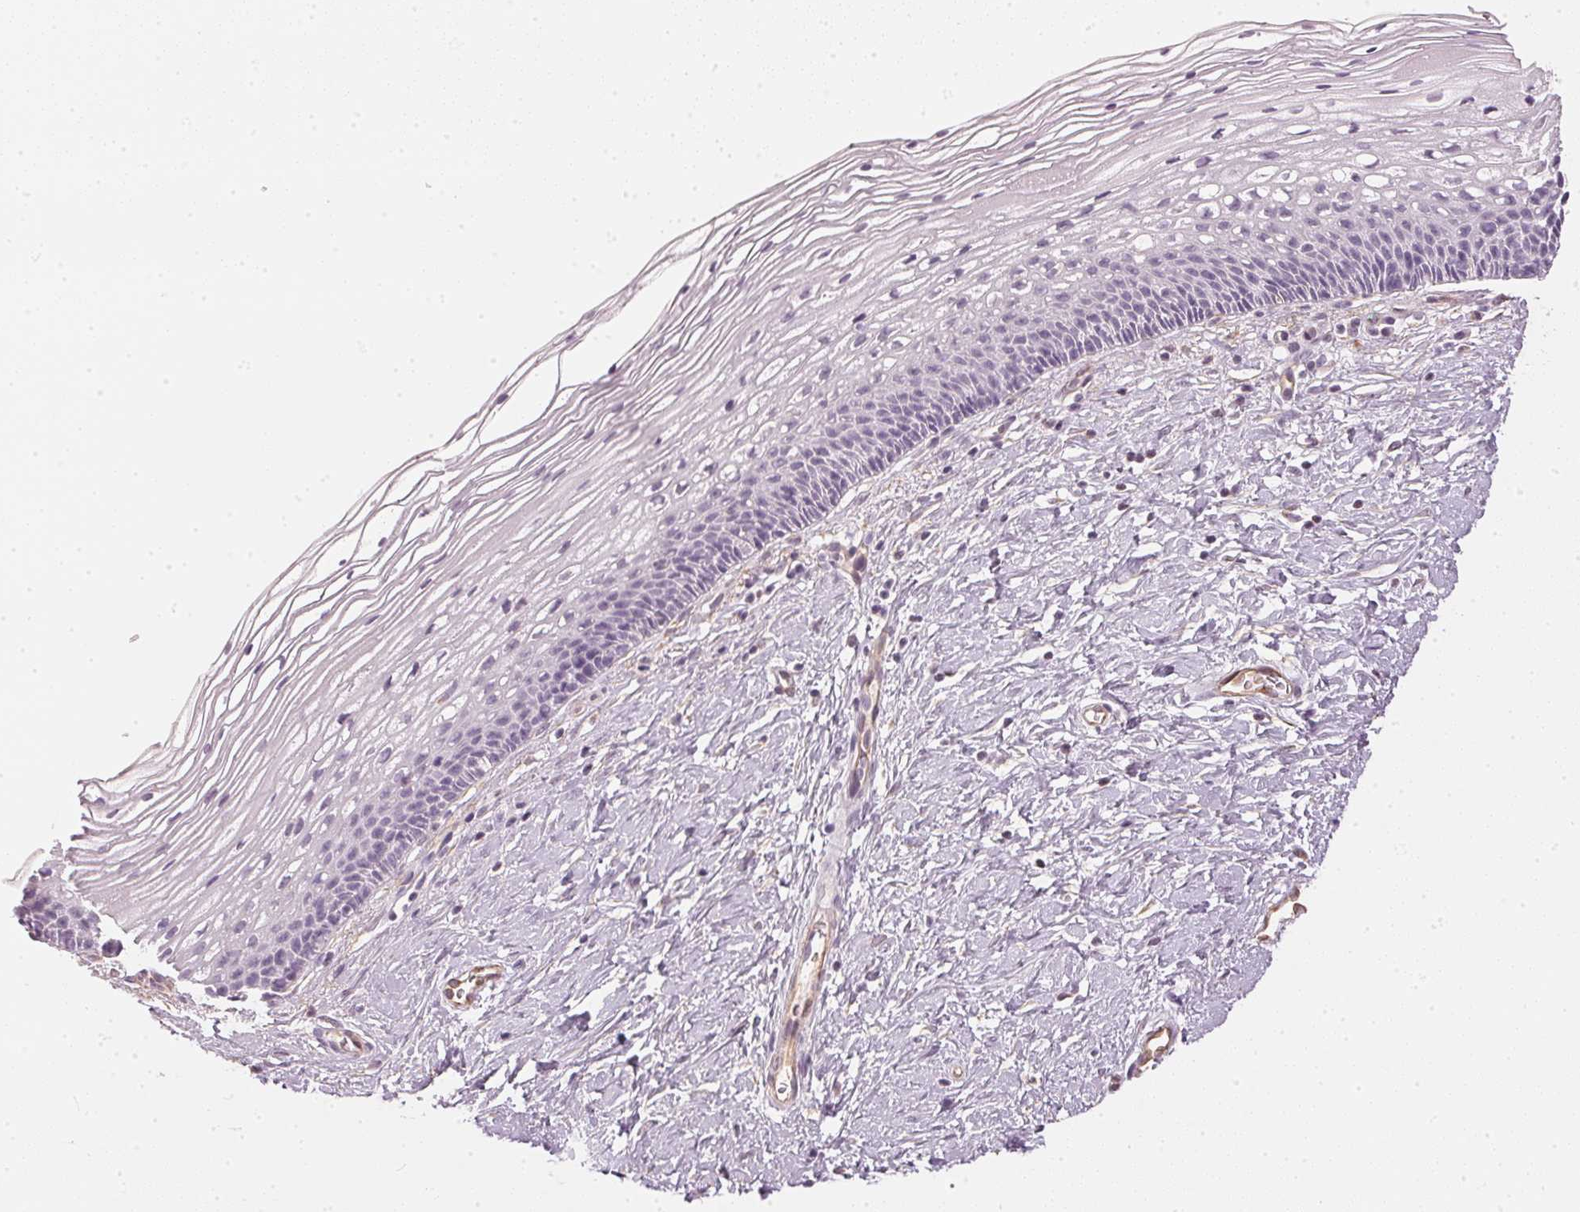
{"staining": {"intensity": "negative", "quantity": "none", "location": "none"}, "tissue": "cervix", "cell_type": "Glandular cells", "image_type": "normal", "snomed": [{"axis": "morphology", "description": "Normal tissue, NOS"}, {"axis": "topography", "description": "Cervix"}], "caption": "Glandular cells show no significant protein expression in unremarkable cervix. (DAB IHC with hematoxylin counter stain).", "gene": "APLP1", "patient": {"sex": "female", "age": 34}}